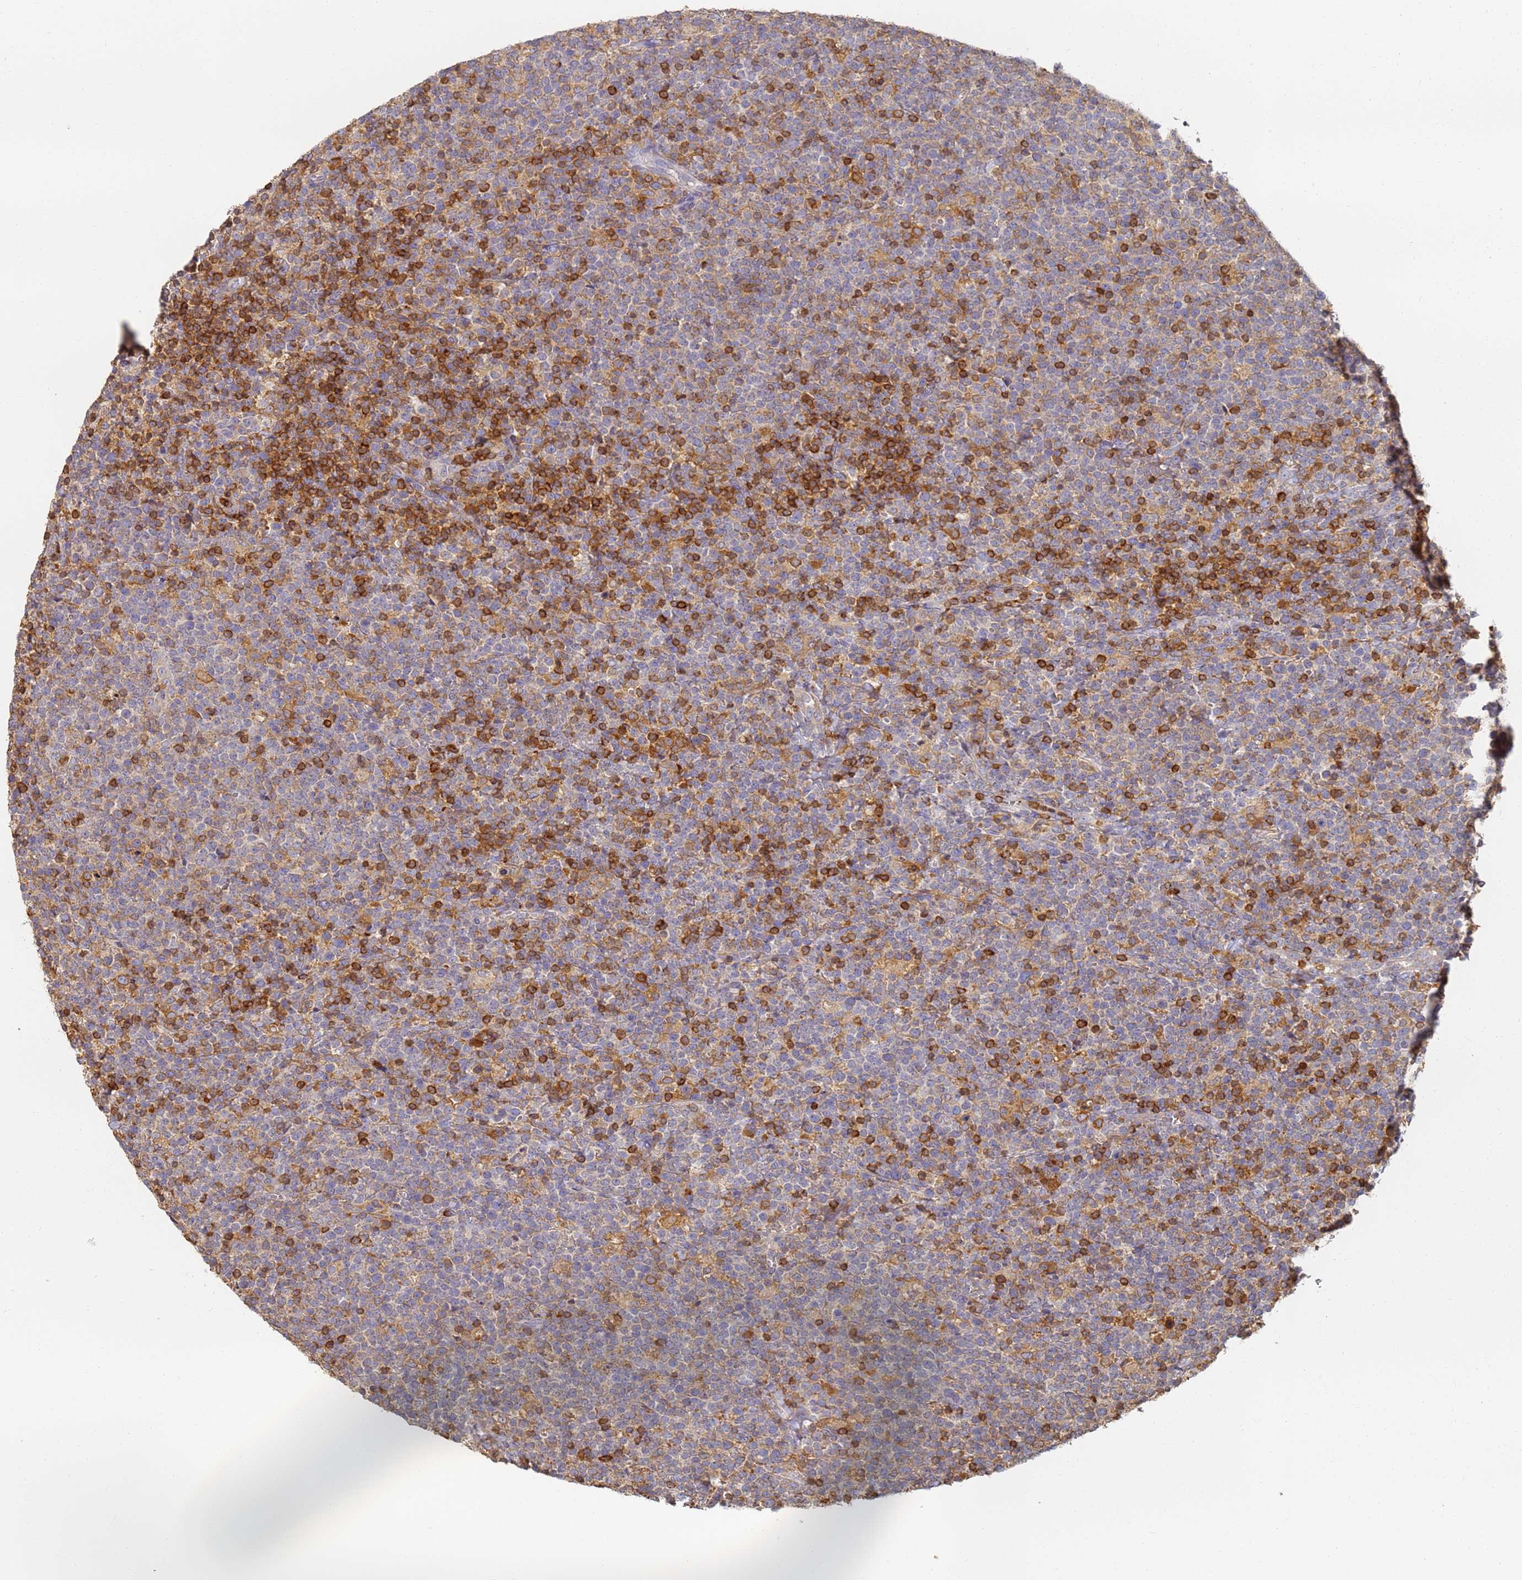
{"staining": {"intensity": "strong", "quantity": "<25%", "location": "cytoplasmic/membranous"}, "tissue": "lymphoma", "cell_type": "Tumor cells", "image_type": "cancer", "snomed": [{"axis": "morphology", "description": "Malignant lymphoma, non-Hodgkin's type, High grade"}, {"axis": "topography", "description": "Lymph node"}], "caption": "Tumor cells demonstrate medium levels of strong cytoplasmic/membranous expression in about <25% of cells in human lymphoma.", "gene": "BIN2", "patient": {"sex": "male", "age": 61}}